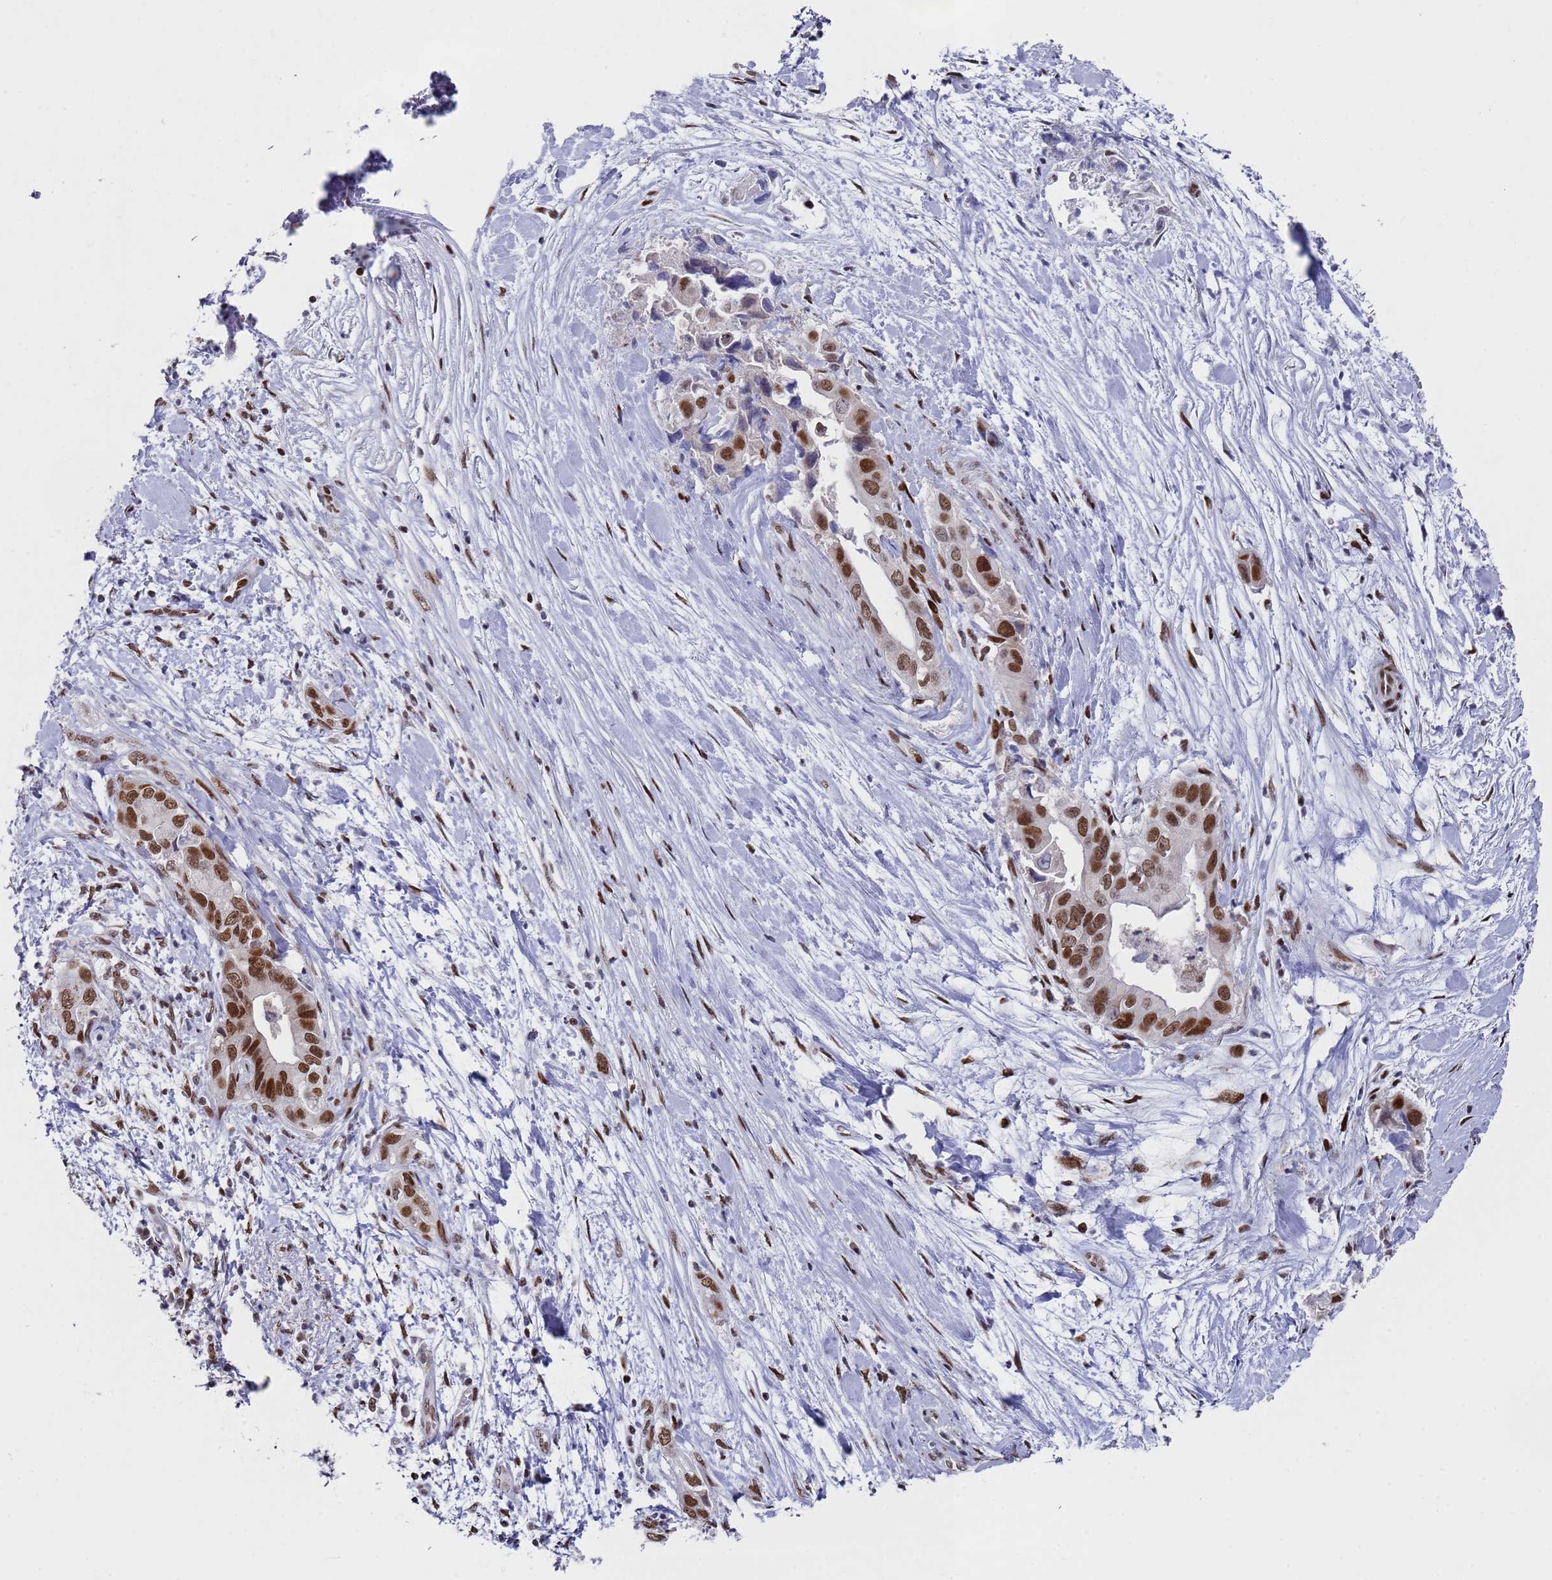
{"staining": {"intensity": "strong", "quantity": ">75%", "location": "nuclear"}, "tissue": "pancreatic cancer", "cell_type": "Tumor cells", "image_type": "cancer", "snomed": [{"axis": "morphology", "description": "Adenocarcinoma, NOS"}, {"axis": "topography", "description": "Pancreas"}], "caption": "High-power microscopy captured an immunohistochemistry (IHC) micrograph of pancreatic adenocarcinoma, revealing strong nuclear expression in approximately >75% of tumor cells. The staining was performed using DAB, with brown indicating positive protein expression. Nuclei are stained blue with hematoxylin.", "gene": "COPS6", "patient": {"sex": "female", "age": 78}}